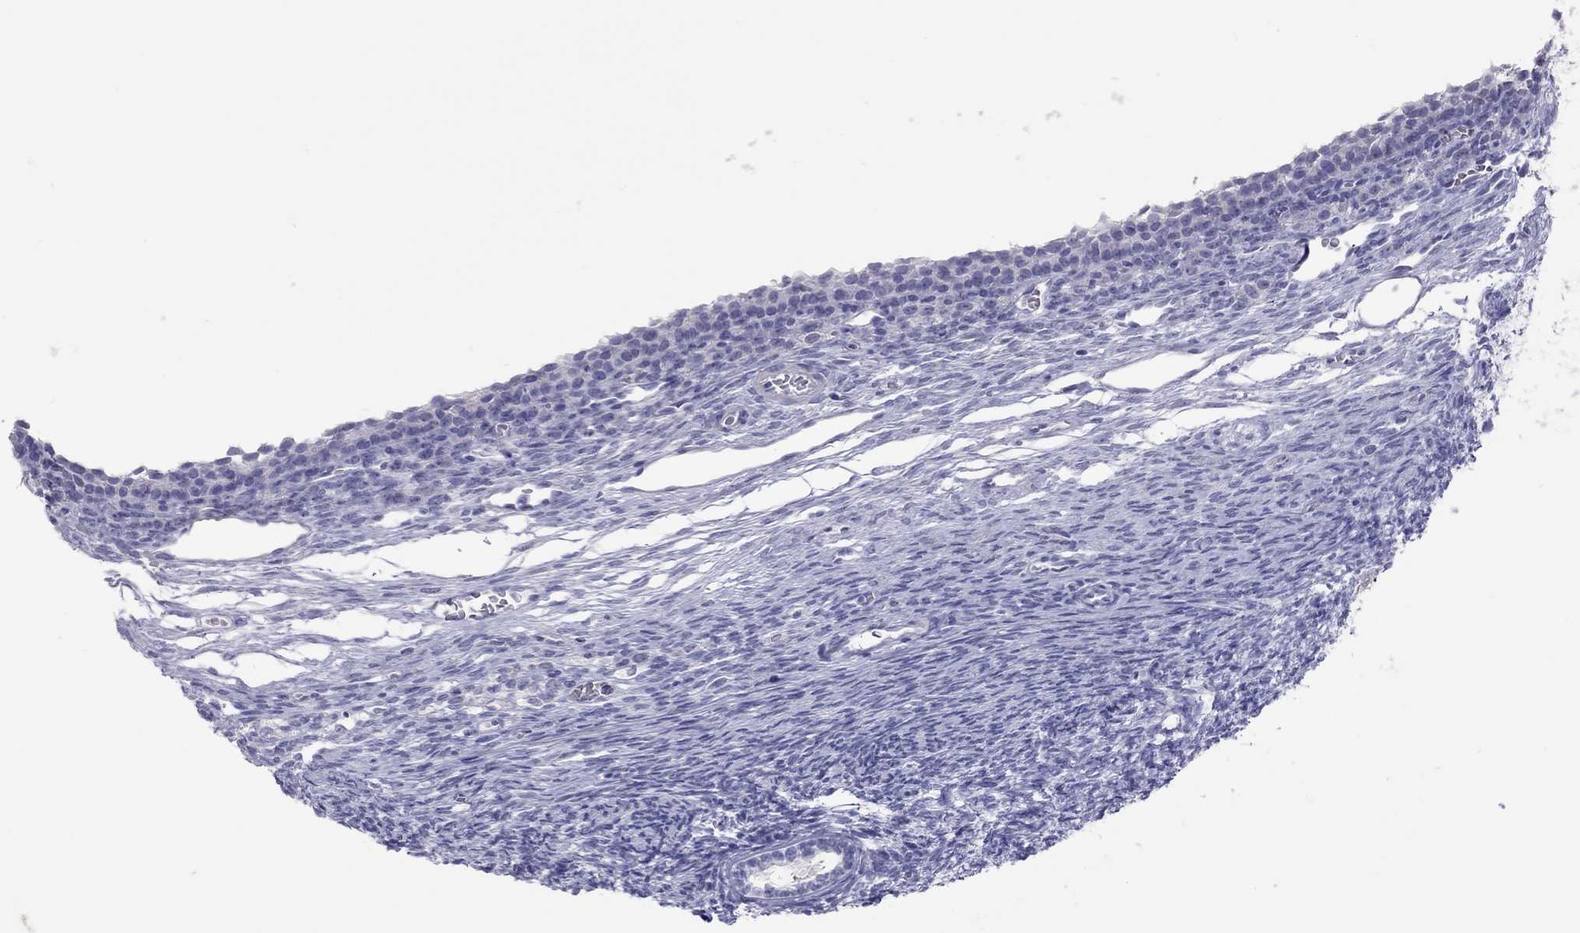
{"staining": {"intensity": "negative", "quantity": "none", "location": "none"}, "tissue": "ovary", "cell_type": "Follicle cells", "image_type": "normal", "snomed": [{"axis": "morphology", "description": "Normal tissue, NOS"}, {"axis": "topography", "description": "Ovary"}], "caption": "An image of human ovary is negative for staining in follicle cells. (DAB IHC visualized using brightfield microscopy, high magnification).", "gene": "MUC16", "patient": {"sex": "female", "age": 27}}